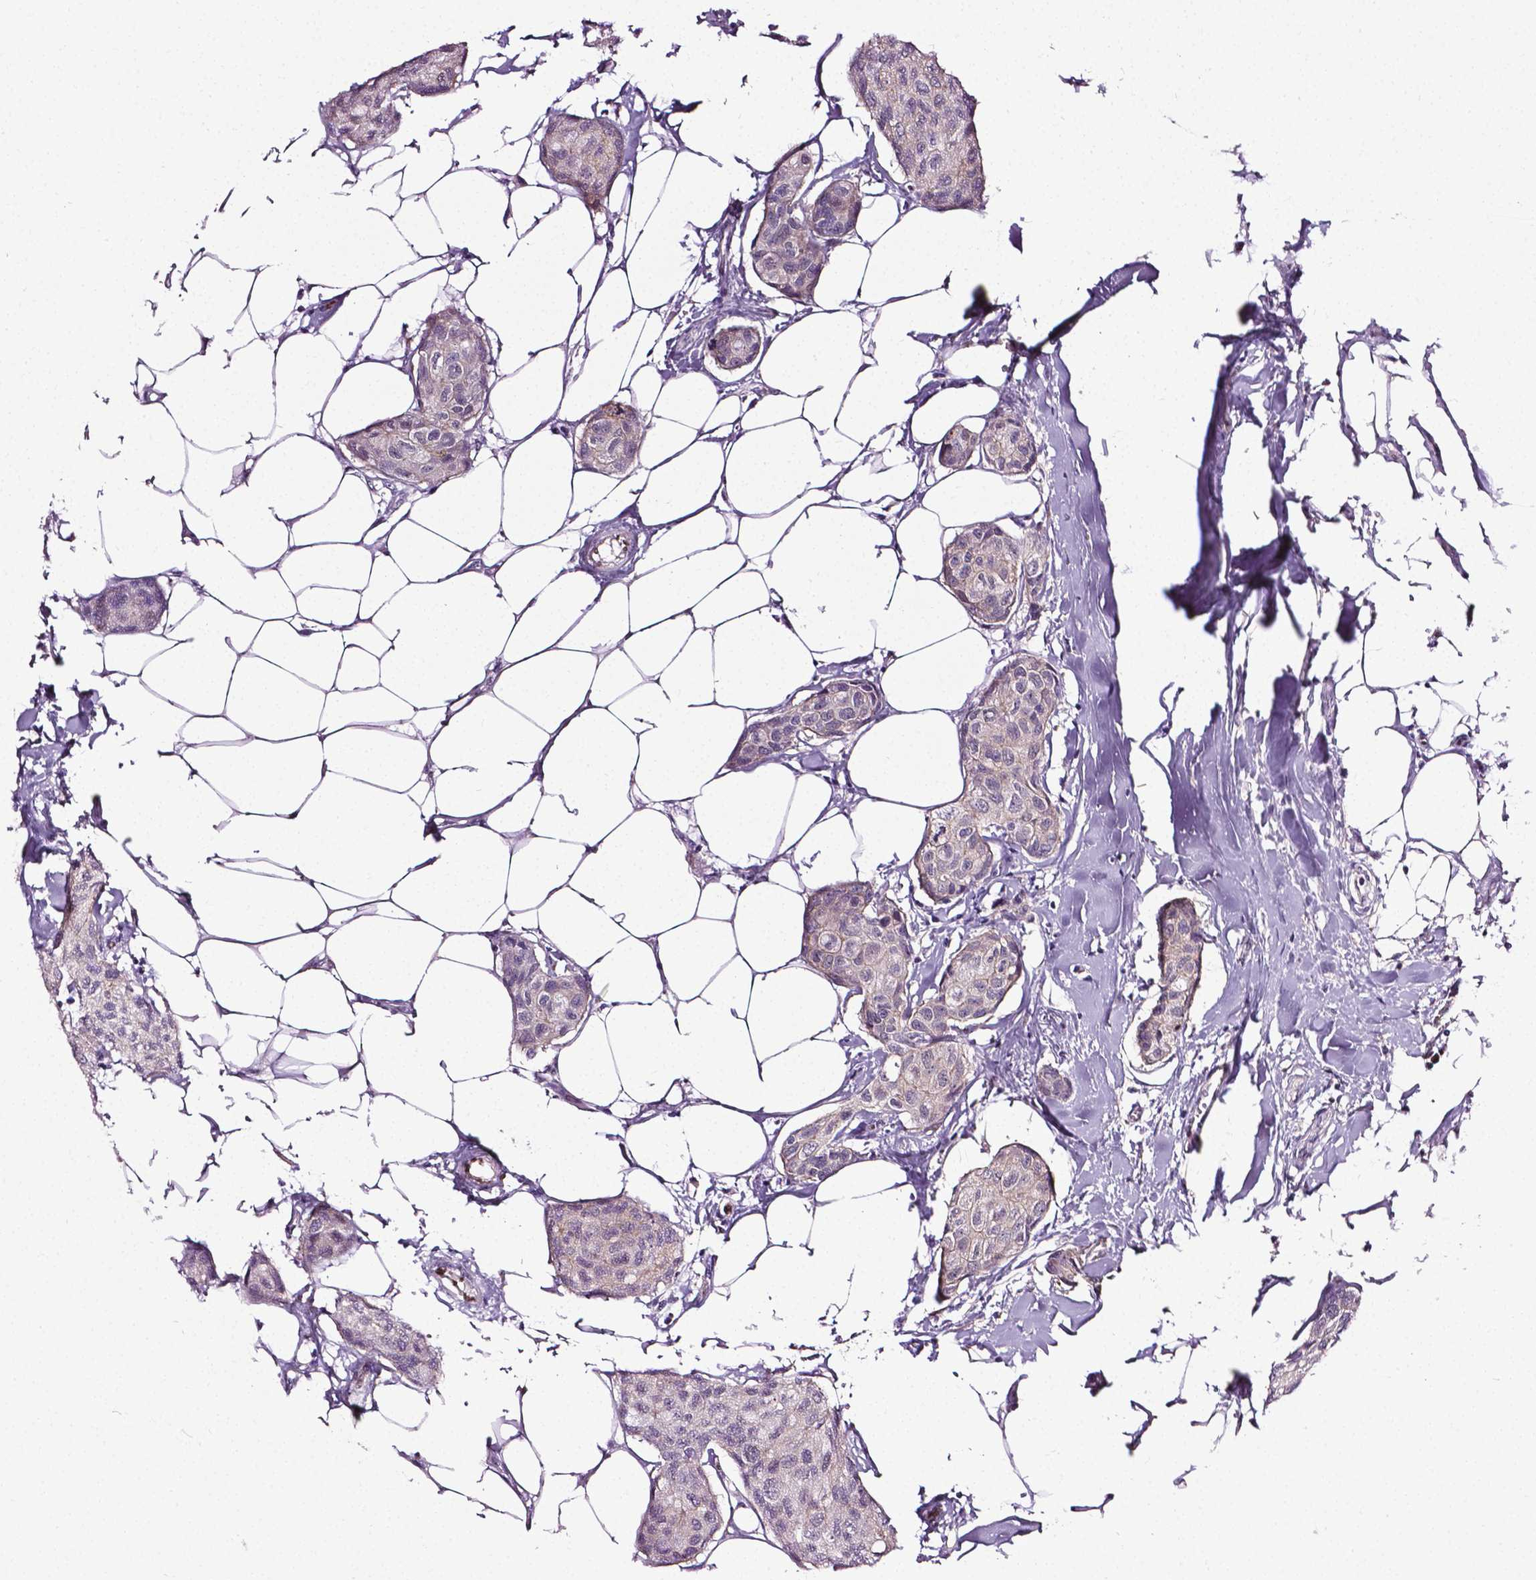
{"staining": {"intensity": "negative", "quantity": "none", "location": "none"}, "tissue": "breast cancer", "cell_type": "Tumor cells", "image_type": "cancer", "snomed": [{"axis": "morphology", "description": "Duct carcinoma"}, {"axis": "topography", "description": "Breast"}], "caption": "Histopathology image shows no protein expression in tumor cells of invasive ductal carcinoma (breast) tissue.", "gene": "PTGER3", "patient": {"sex": "female", "age": 80}}